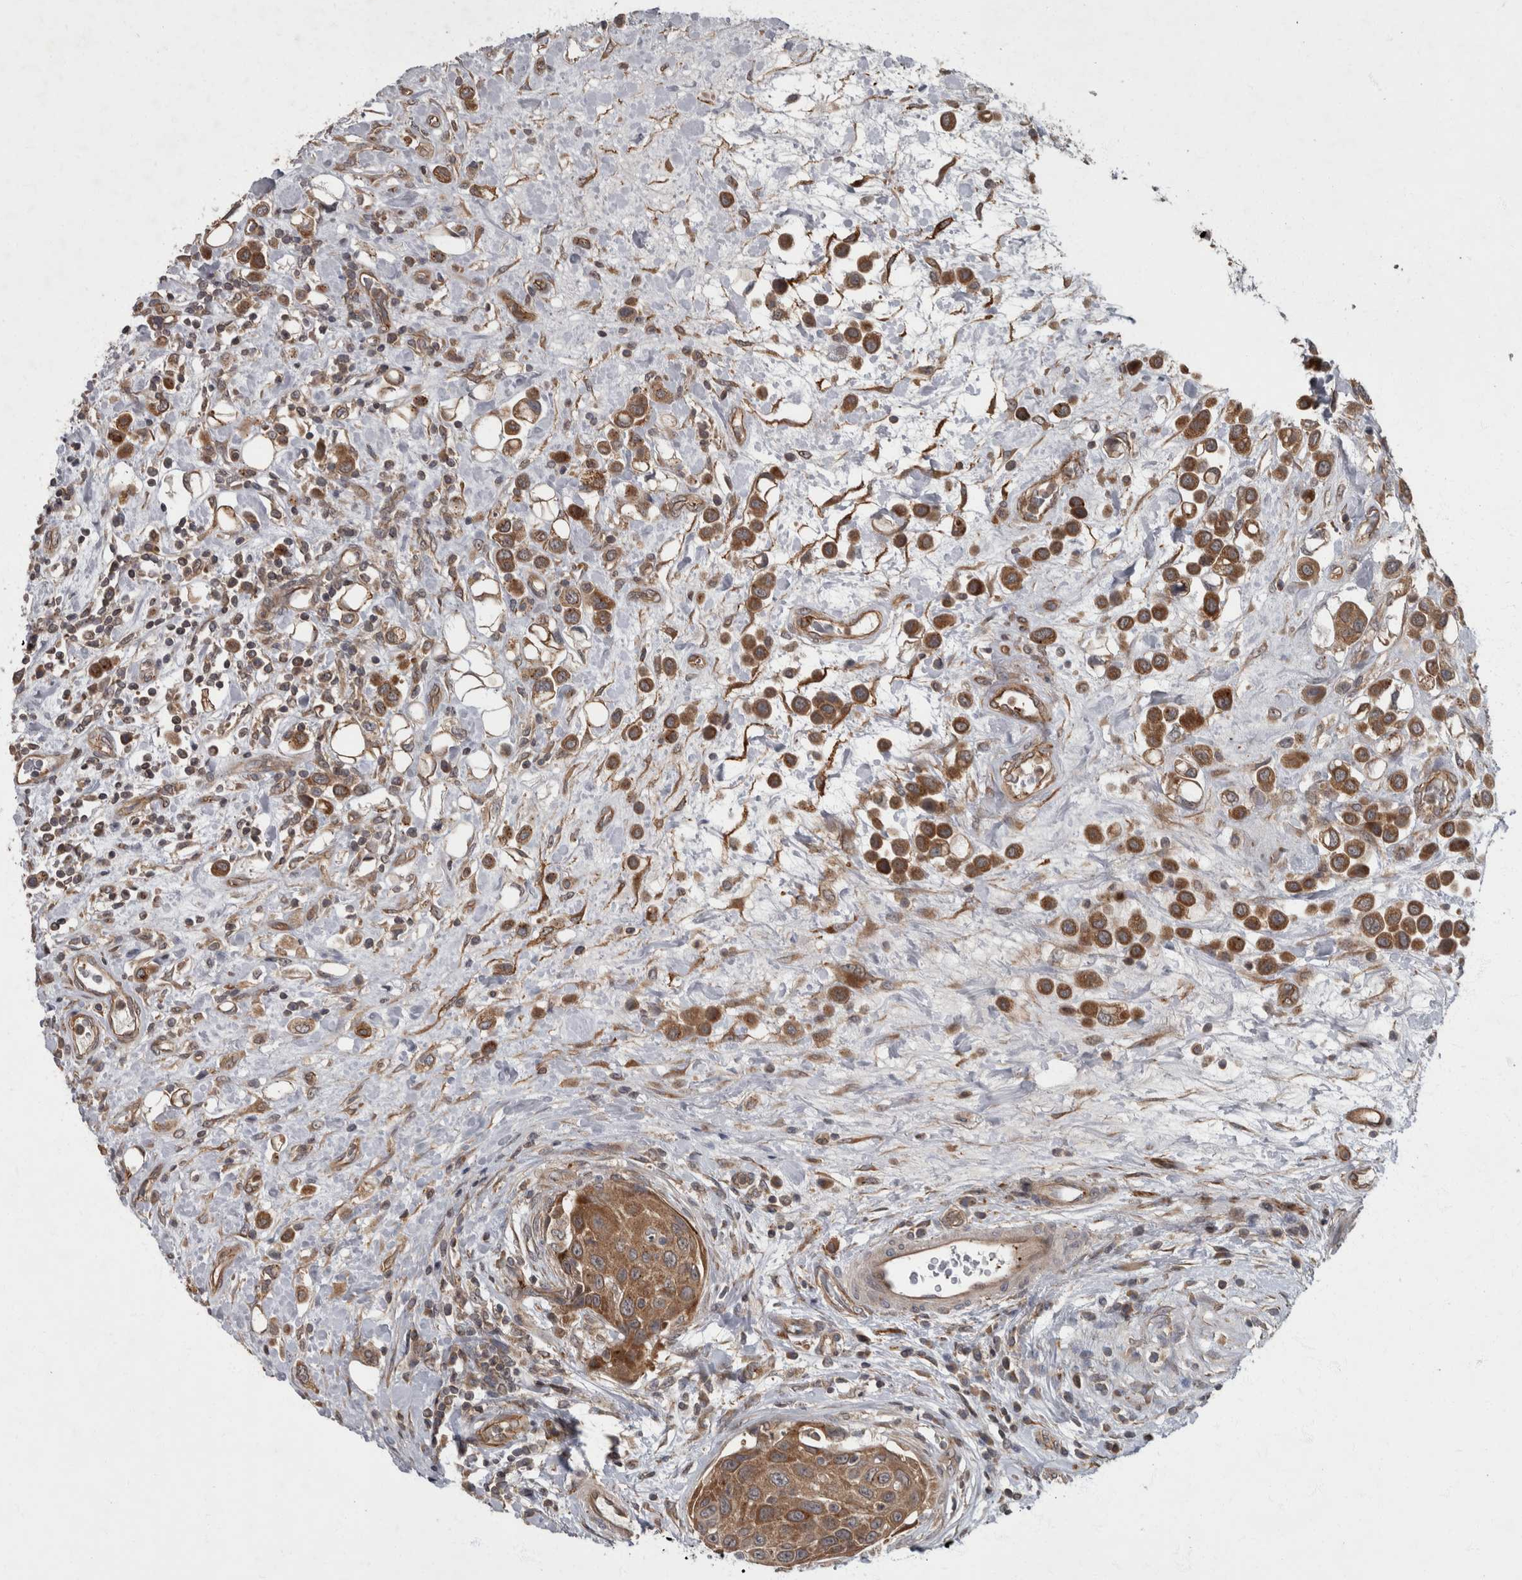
{"staining": {"intensity": "strong", "quantity": ">75%", "location": "cytoplasmic/membranous"}, "tissue": "urothelial cancer", "cell_type": "Tumor cells", "image_type": "cancer", "snomed": [{"axis": "morphology", "description": "Urothelial carcinoma, High grade"}, {"axis": "topography", "description": "Urinary bladder"}], "caption": "Protein staining by immunohistochemistry displays strong cytoplasmic/membranous staining in approximately >75% of tumor cells in urothelial cancer. The staining was performed using DAB to visualize the protein expression in brown, while the nuclei were stained in blue with hematoxylin (Magnification: 20x).", "gene": "VEGFD", "patient": {"sex": "male", "age": 50}}